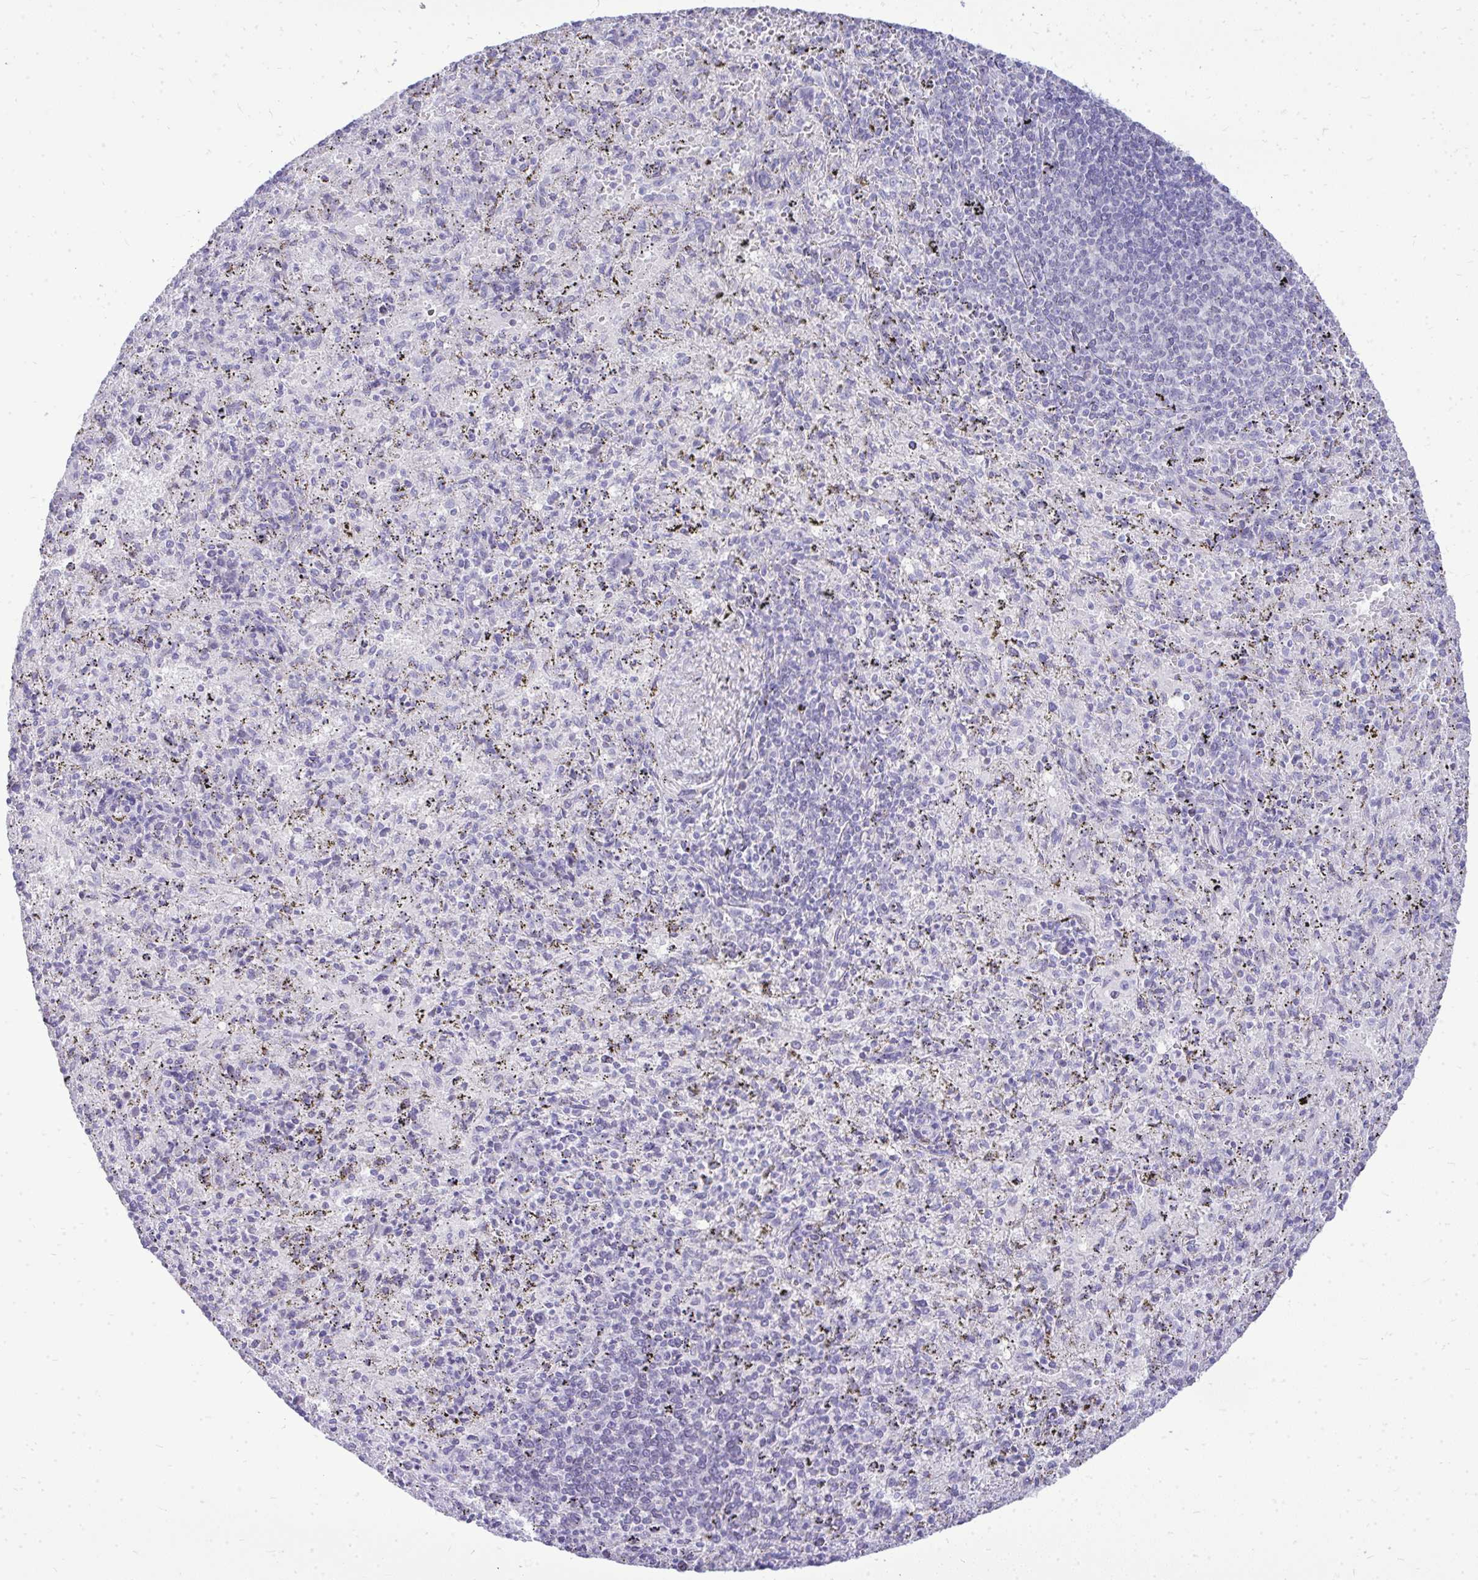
{"staining": {"intensity": "negative", "quantity": "none", "location": "none"}, "tissue": "spleen", "cell_type": "Cells in red pulp", "image_type": "normal", "snomed": [{"axis": "morphology", "description": "Normal tissue, NOS"}, {"axis": "topography", "description": "Spleen"}], "caption": "This histopathology image is of benign spleen stained with immunohistochemistry (IHC) to label a protein in brown with the nuclei are counter-stained blue. There is no staining in cells in red pulp. (DAB immunohistochemistry with hematoxylin counter stain).", "gene": "OR8D1", "patient": {"sex": "male", "age": 57}}